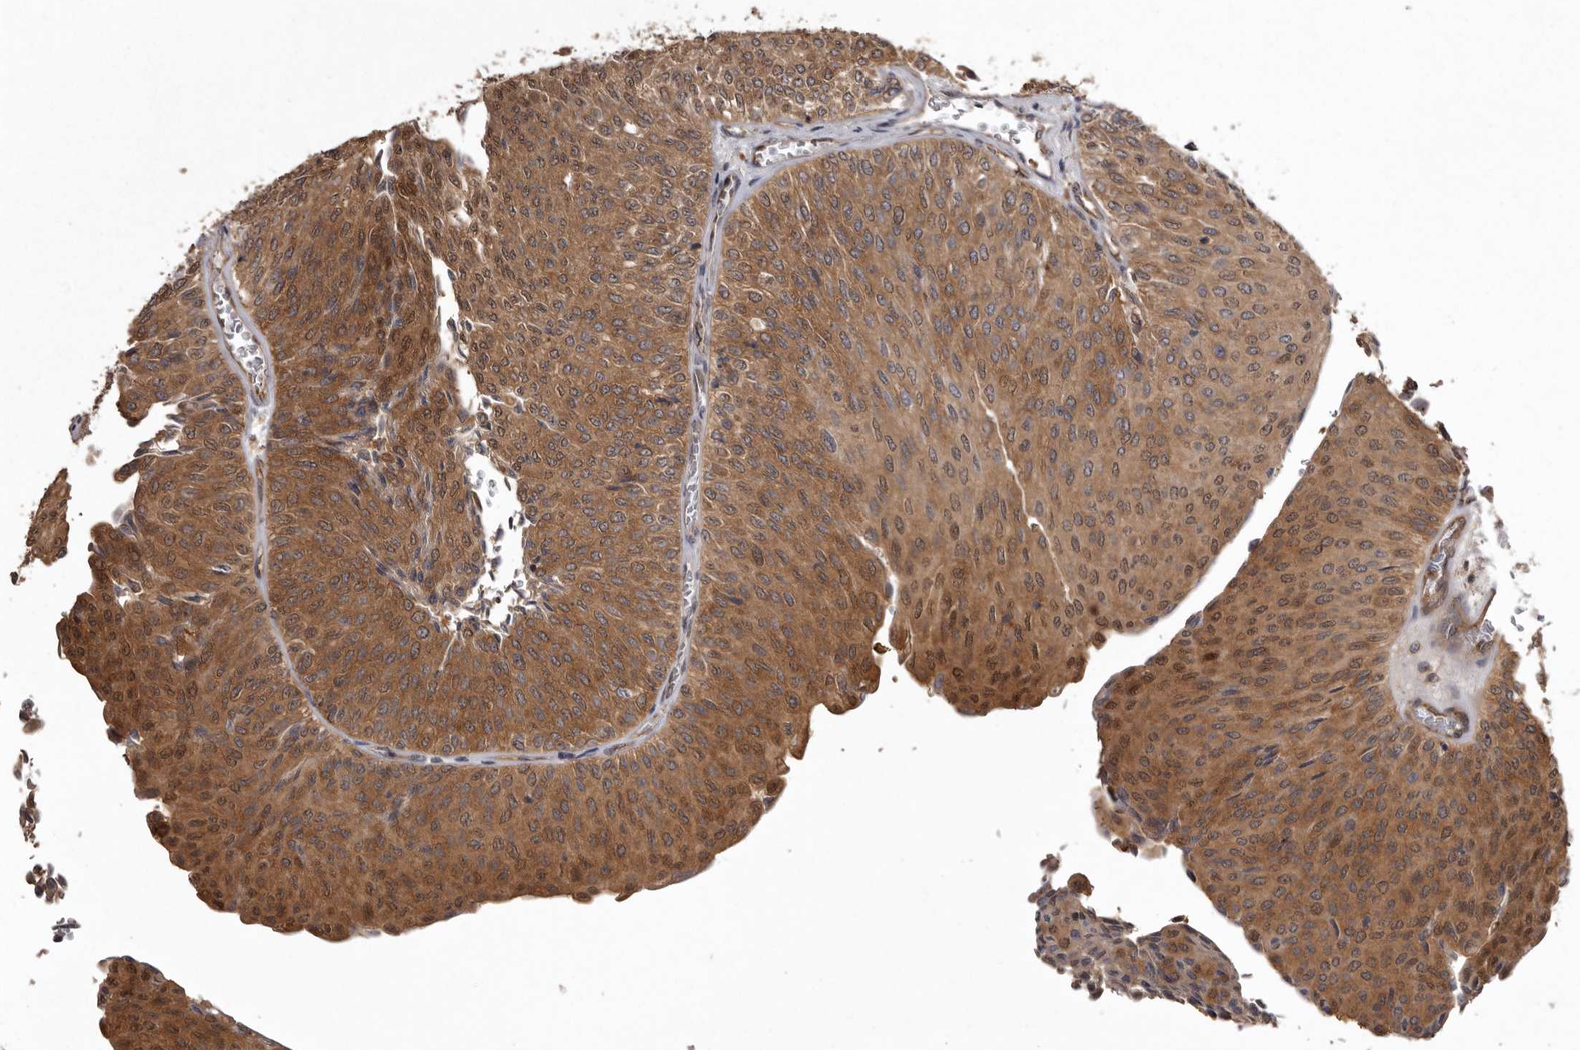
{"staining": {"intensity": "strong", "quantity": ">75%", "location": "cytoplasmic/membranous"}, "tissue": "urothelial cancer", "cell_type": "Tumor cells", "image_type": "cancer", "snomed": [{"axis": "morphology", "description": "Urothelial carcinoma, Low grade"}, {"axis": "topography", "description": "Urinary bladder"}], "caption": "The image reveals a brown stain indicating the presence of a protein in the cytoplasmic/membranous of tumor cells in urothelial carcinoma (low-grade). (DAB (3,3'-diaminobenzidine) = brown stain, brightfield microscopy at high magnification).", "gene": "DARS1", "patient": {"sex": "male", "age": 78}}